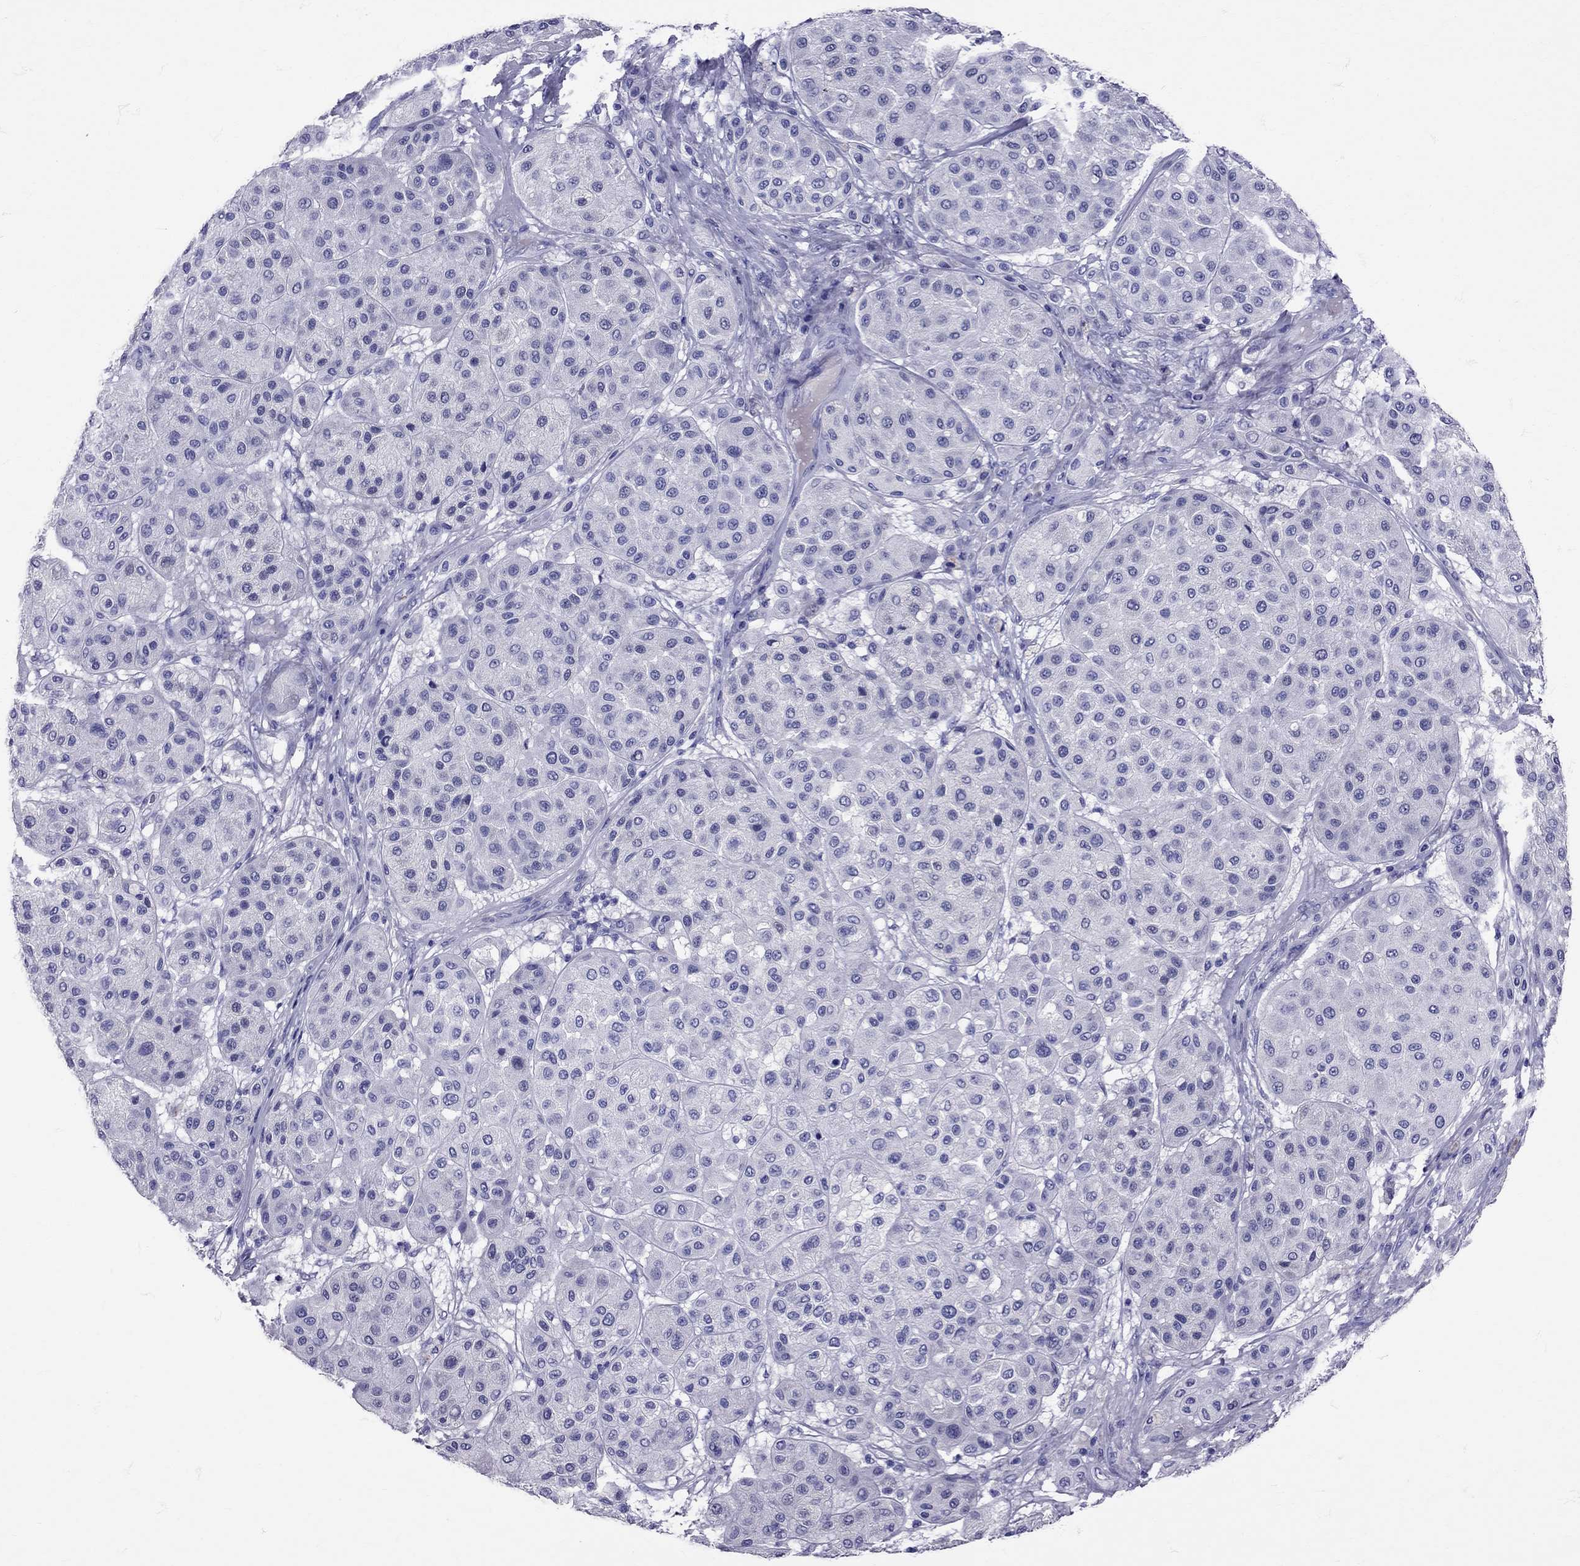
{"staining": {"intensity": "negative", "quantity": "none", "location": "none"}, "tissue": "melanoma", "cell_type": "Tumor cells", "image_type": "cancer", "snomed": [{"axis": "morphology", "description": "Malignant melanoma, Metastatic site"}, {"axis": "topography", "description": "Smooth muscle"}], "caption": "This is an IHC micrograph of malignant melanoma (metastatic site). There is no staining in tumor cells.", "gene": "TBR1", "patient": {"sex": "male", "age": 41}}